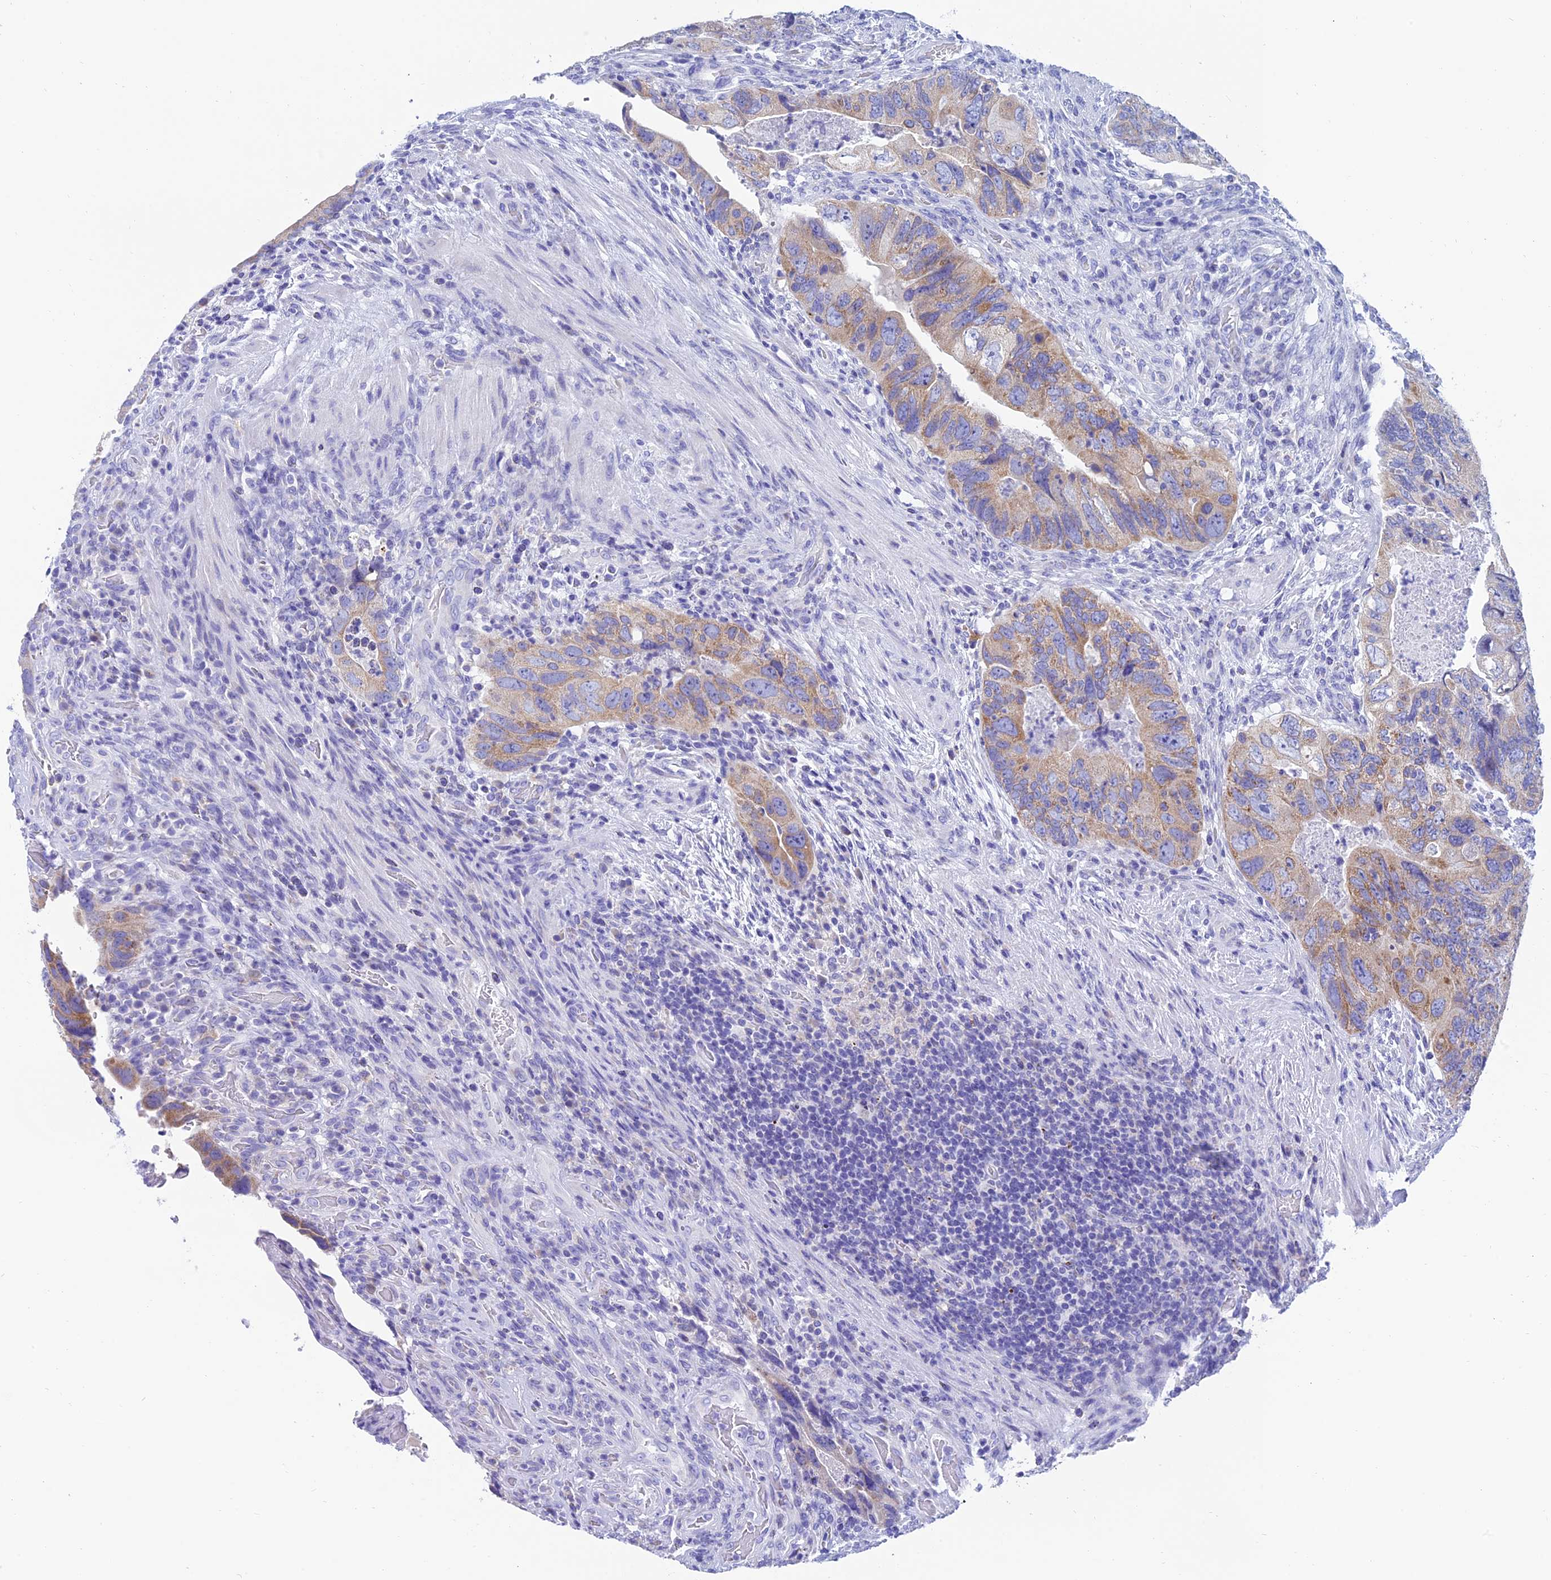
{"staining": {"intensity": "weak", "quantity": "25%-75%", "location": "cytoplasmic/membranous"}, "tissue": "colorectal cancer", "cell_type": "Tumor cells", "image_type": "cancer", "snomed": [{"axis": "morphology", "description": "Adenocarcinoma, NOS"}, {"axis": "topography", "description": "Rectum"}], "caption": "The photomicrograph reveals a brown stain indicating the presence of a protein in the cytoplasmic/membranous of tumor cells in colorectal adenocarcinoma.", "gene": "REEP4", "patient": {"sex": "male", "age": 63}}